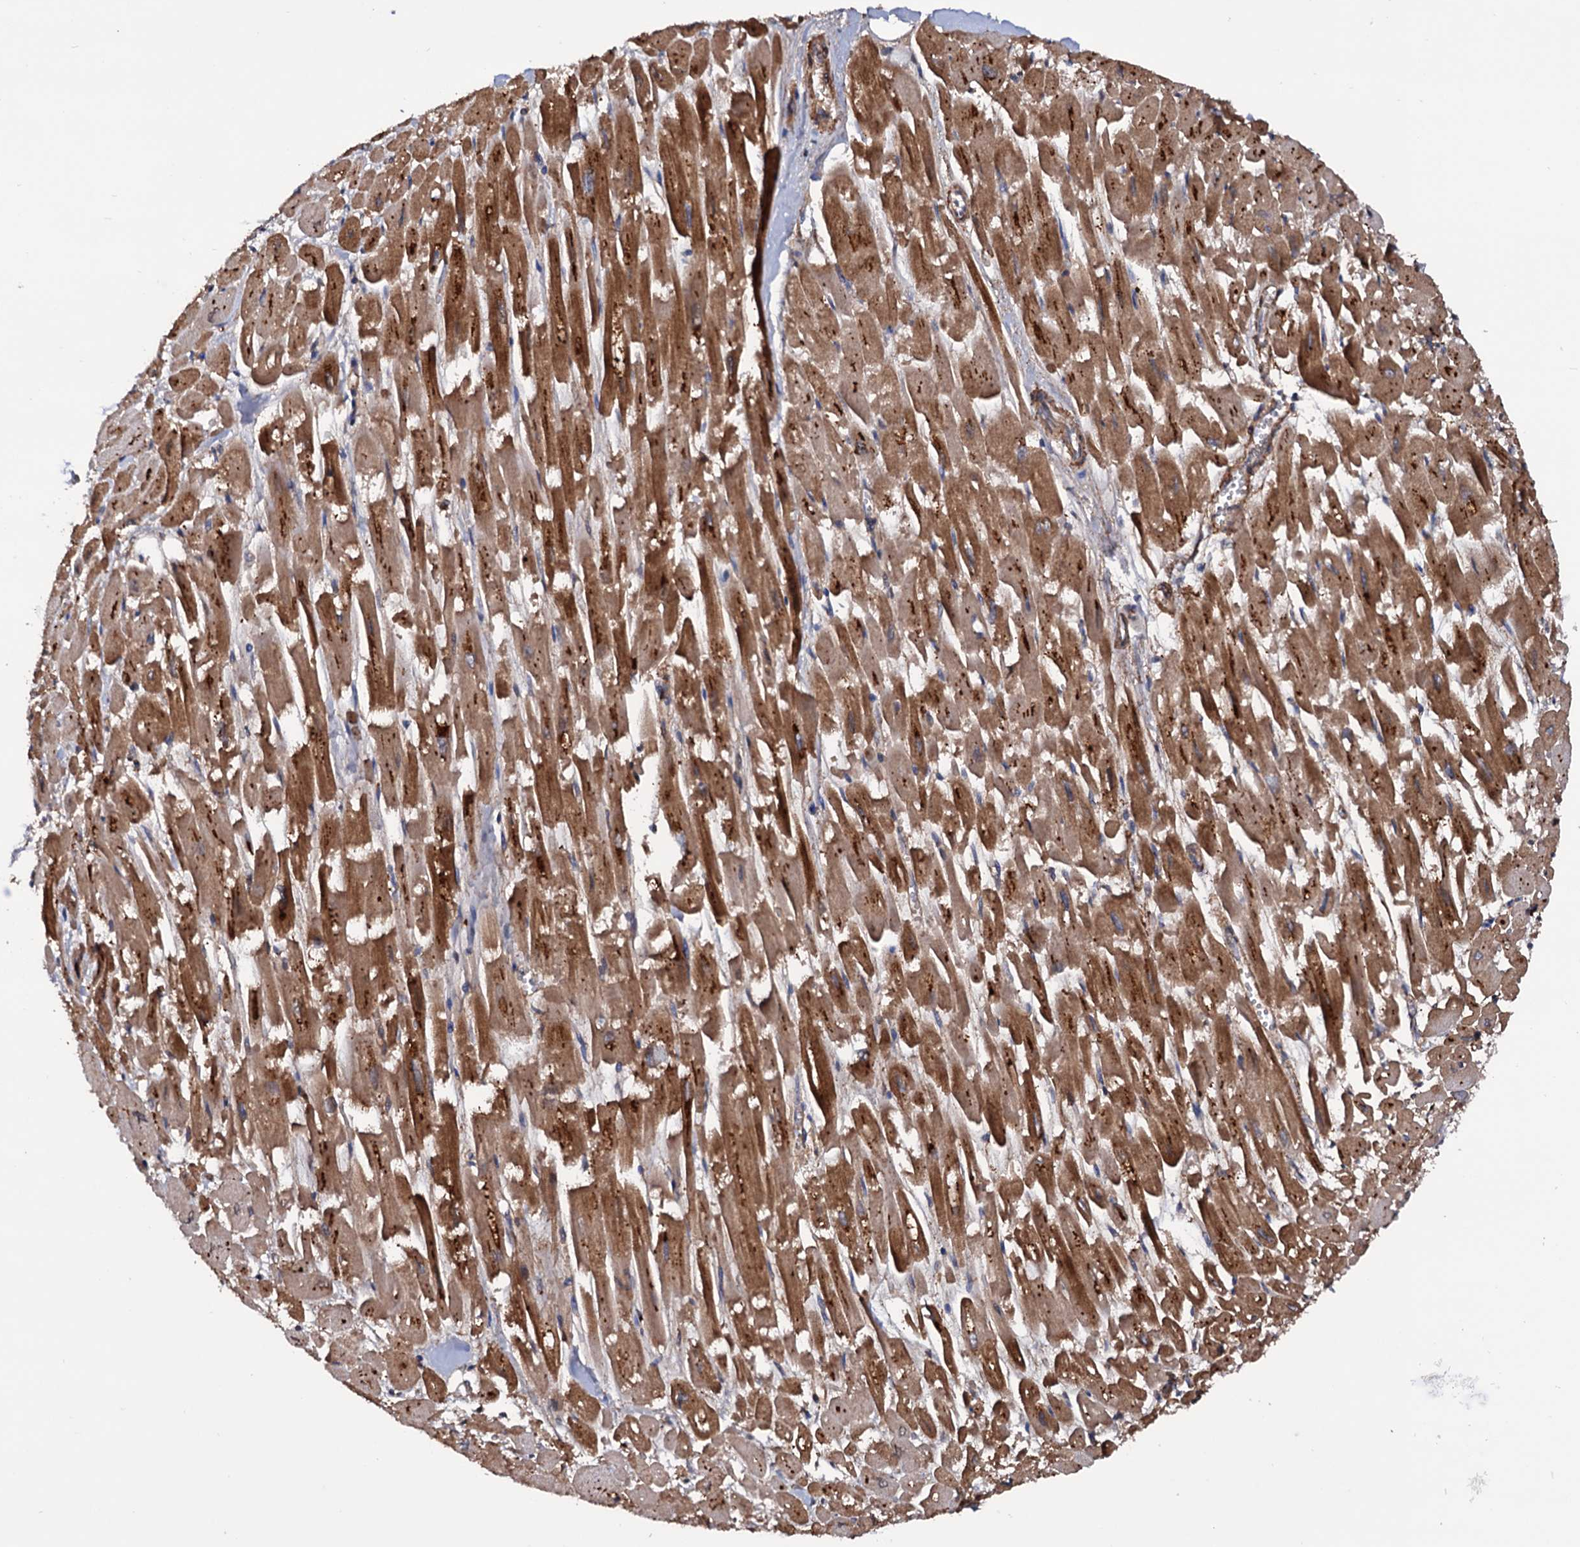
{"staining": {"intensity": "strong", "quantity": ">75%", "location": "cytoplasmic/membranous"}, "tissue": "heart muscle", "cell_type": "Cardiomyocytes", "image_type": "normal", "snomed": [{"axis": "morphology", "description": "Normal tissue, NOS"}, {"axis": "topography", "description": "Heart"}], "caption": "Approximately >75% of cardiomyocytes in benign heart muscle reveal strong cytoplasmic/membranous protein expression as visualized by brown immunohistochemical staining.", "gene": "MRPL42", "patient": {"sex": "male", "age": 54}}